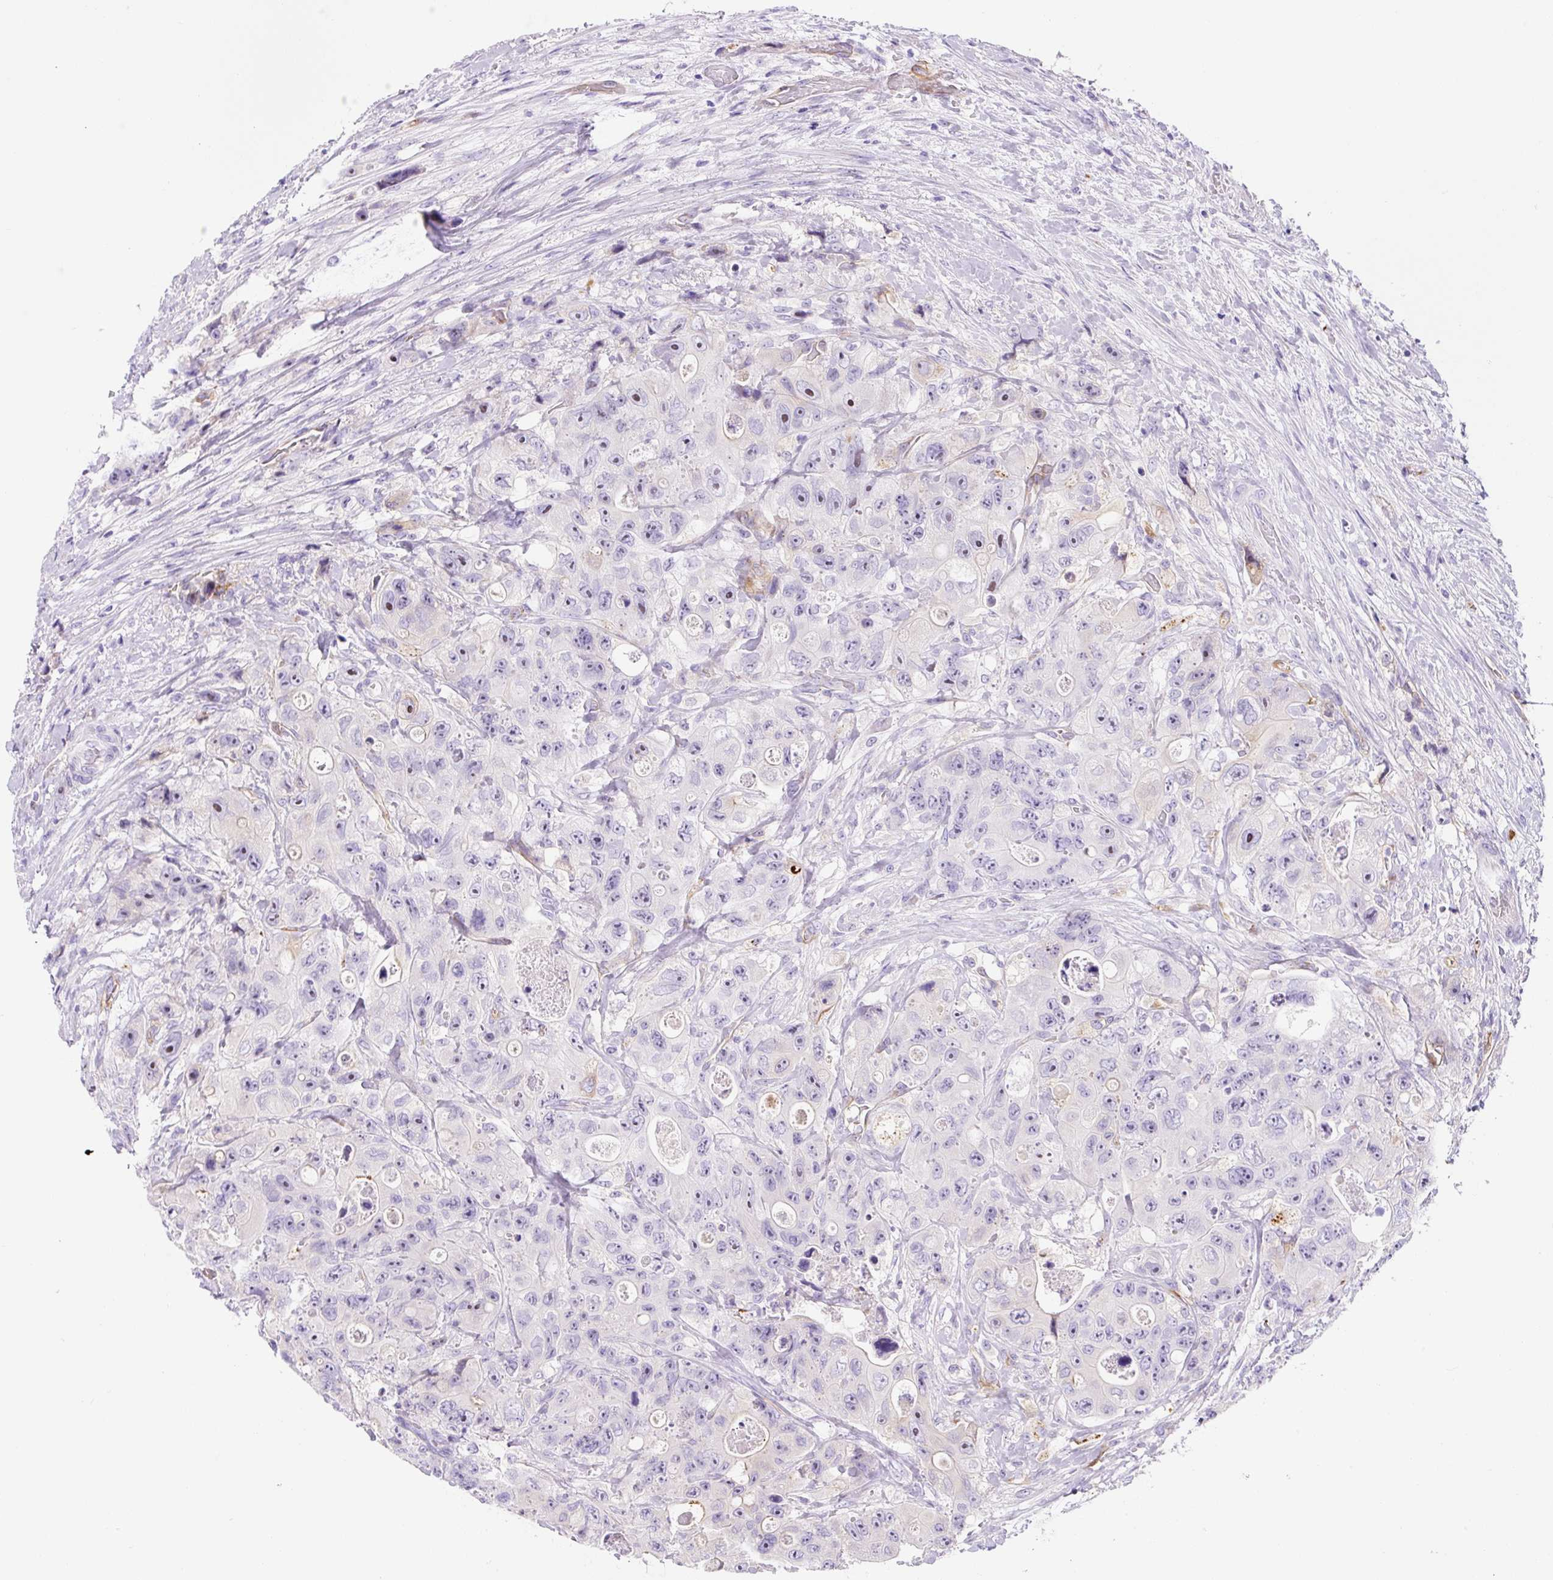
{"staining": {"intensity": "negative", "quantity": "none", "location": "none"}, "tissue": "colorectal cancer", "cell_type": "Tumor cells", "image_type": "cancer", "snomed": [{"axis": "morphology", "description": "Adenocarcinoma, NOS"}, {"axis": "topography", "description": "Colon"}], "caption": "Immunohistochemistry (IHC) of colorectal cancer (adenocarcinoma) demonstrates no expression in tumor cells.", "gene": "ASB4", "patient": {"sex": "female", "age": 46}}